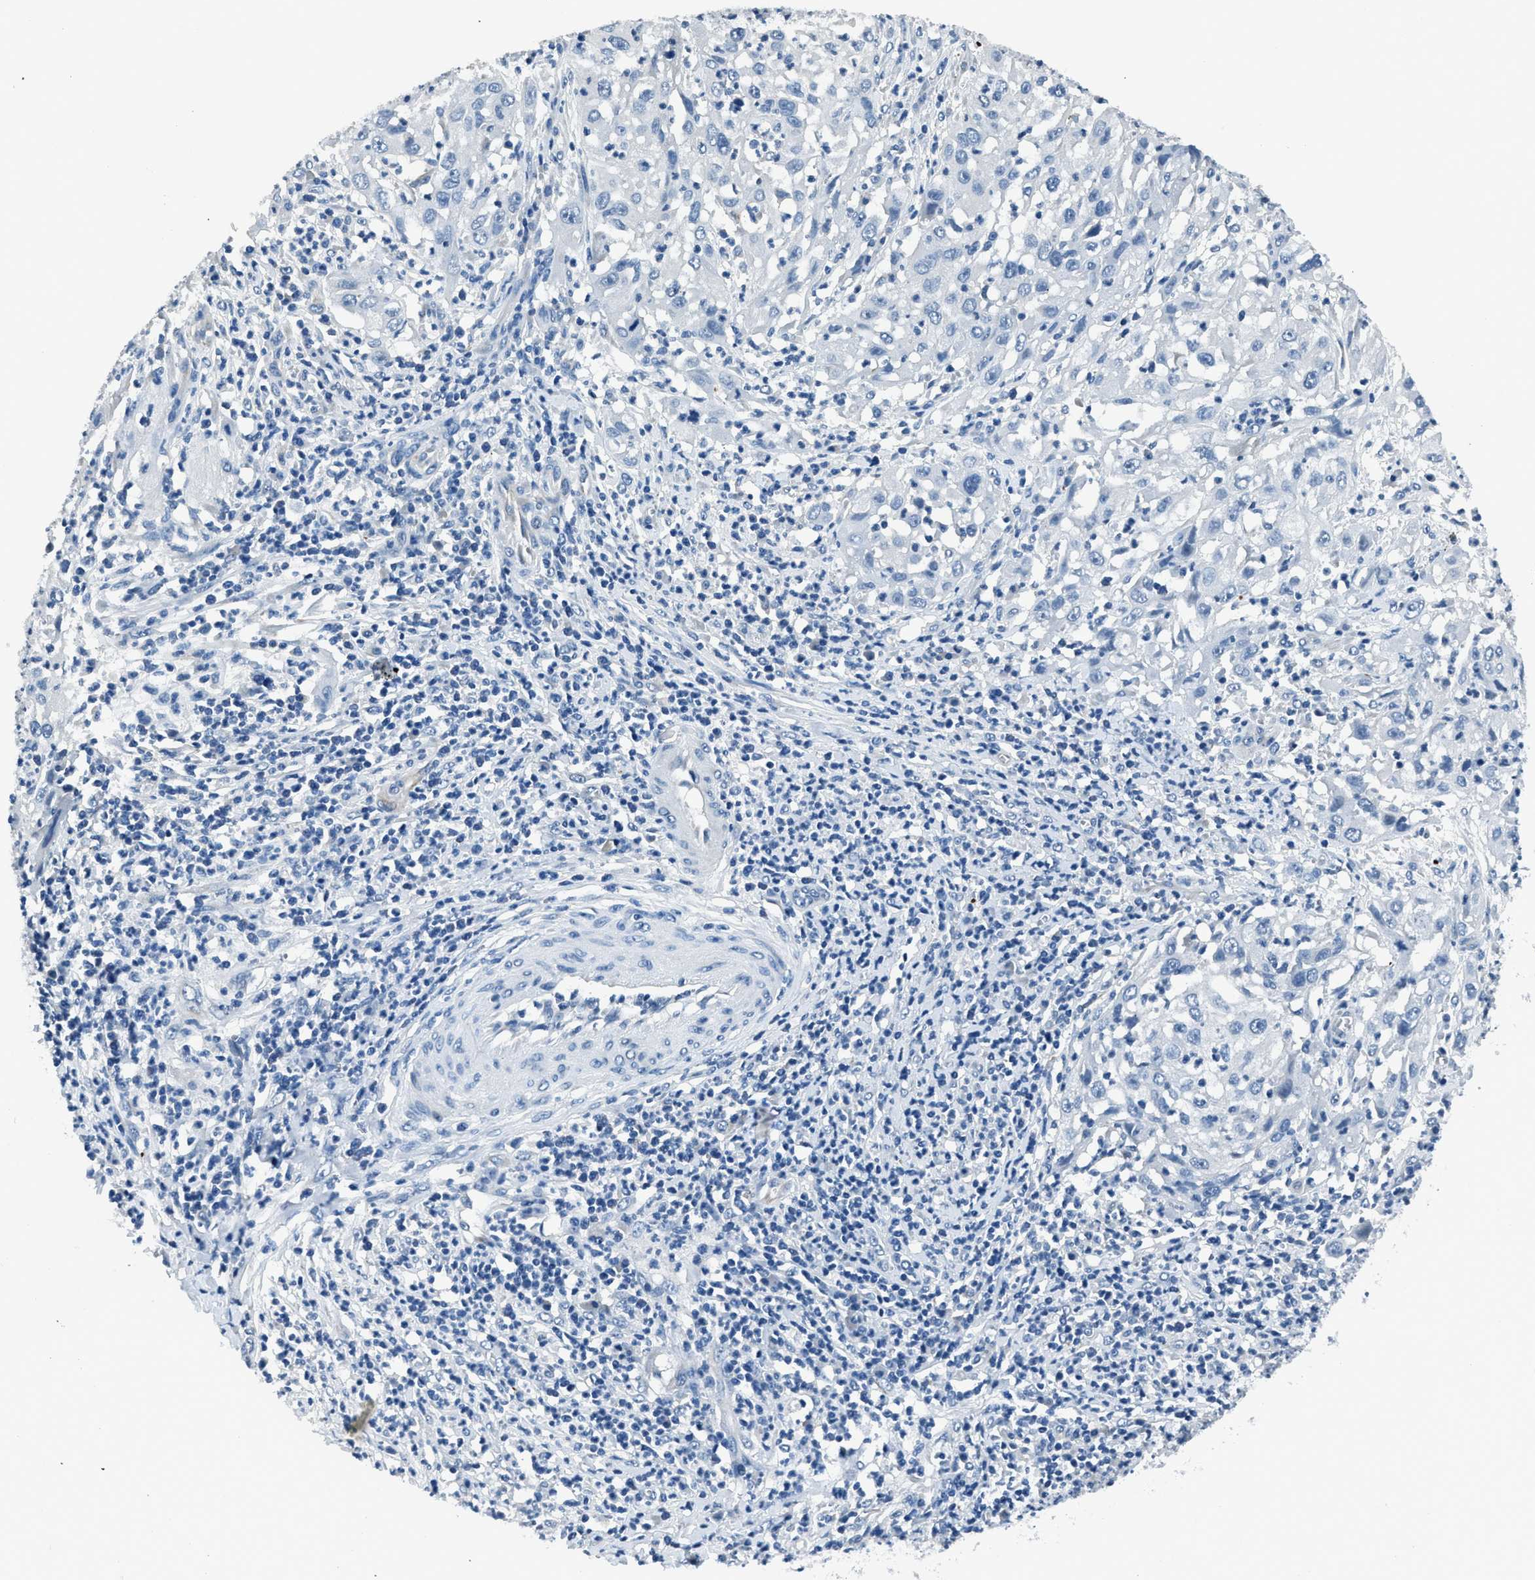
{"staining": {"intensity": "negative", "quantity": "none", "location": "none"}, "tissue": "cervical cancer", "cell_type": "Tumor cells", "image_type": "cancer", "snomed": [{"axis": "morphology", "description": "Squamous cell carcinoma, NOS"}, {"axis": "topography", "description": "Cervix"}], "caption": "Human squamous cell carcinoma (cervical) stained for a protein using immunohistochemistry displays no positivity in tumor cells.", "gene": "GJA3", "patient": {"sex": "female", "age": 32}}